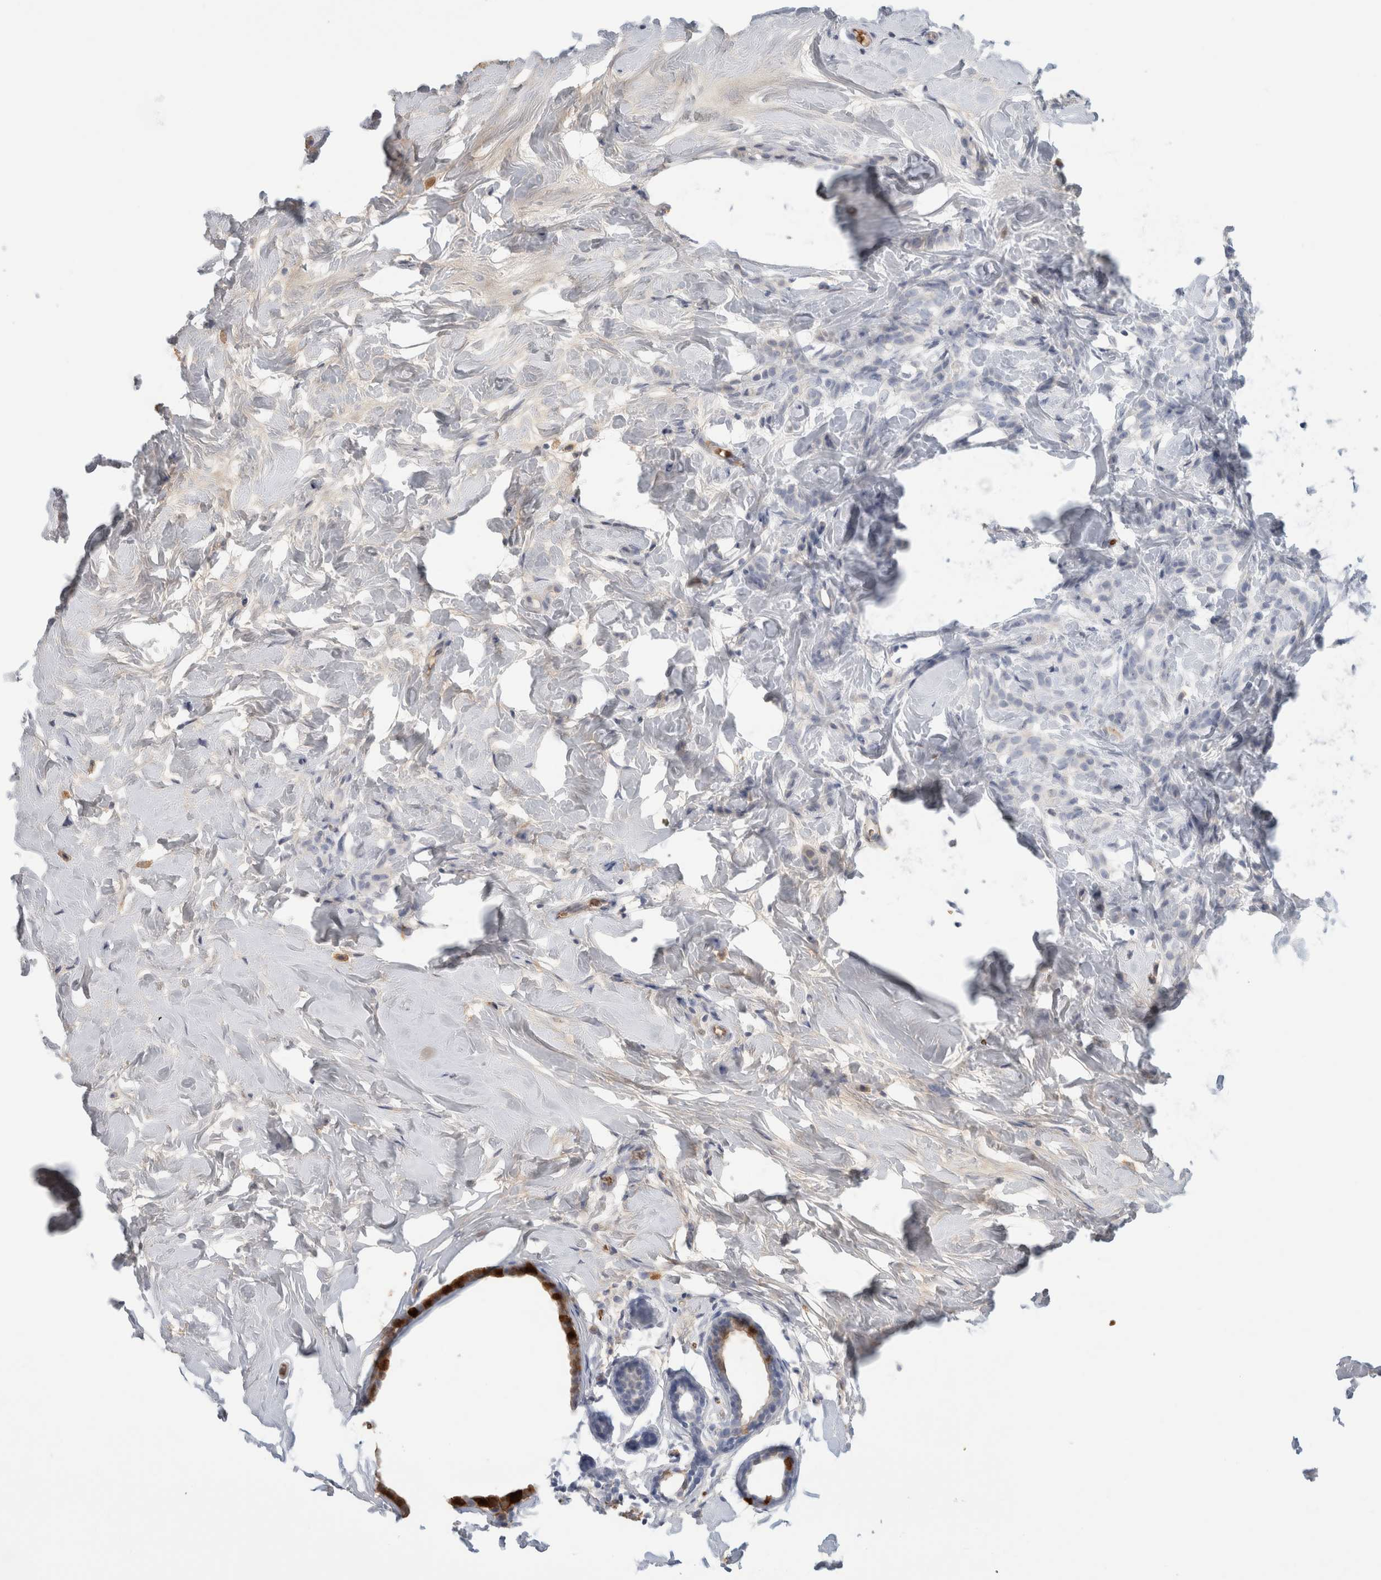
{"staining": {"intensity": "negative", "quantity": "none", "location": "none"}, "tissue": "breast cancer", "cell_type": "Tumor cells", "image_type": "cancer", "snomed": [{"axis": "morphology", "description": "Lobular carcinoma, in situ"}, {"axis": "morphology", "description": "Lobular carcinoma"}, {"axis": "topography", "description": "Breast"}], "caption": "High magnification brightfield microscopy of breast cancer stained with DAB (3,3'-diaminobenzidine) (brown) and counterstained with hematoxylin (blue): tumor cells show no significant staining.", "gene": "CA1", "patient": {"sex": "female", "age": 41}}